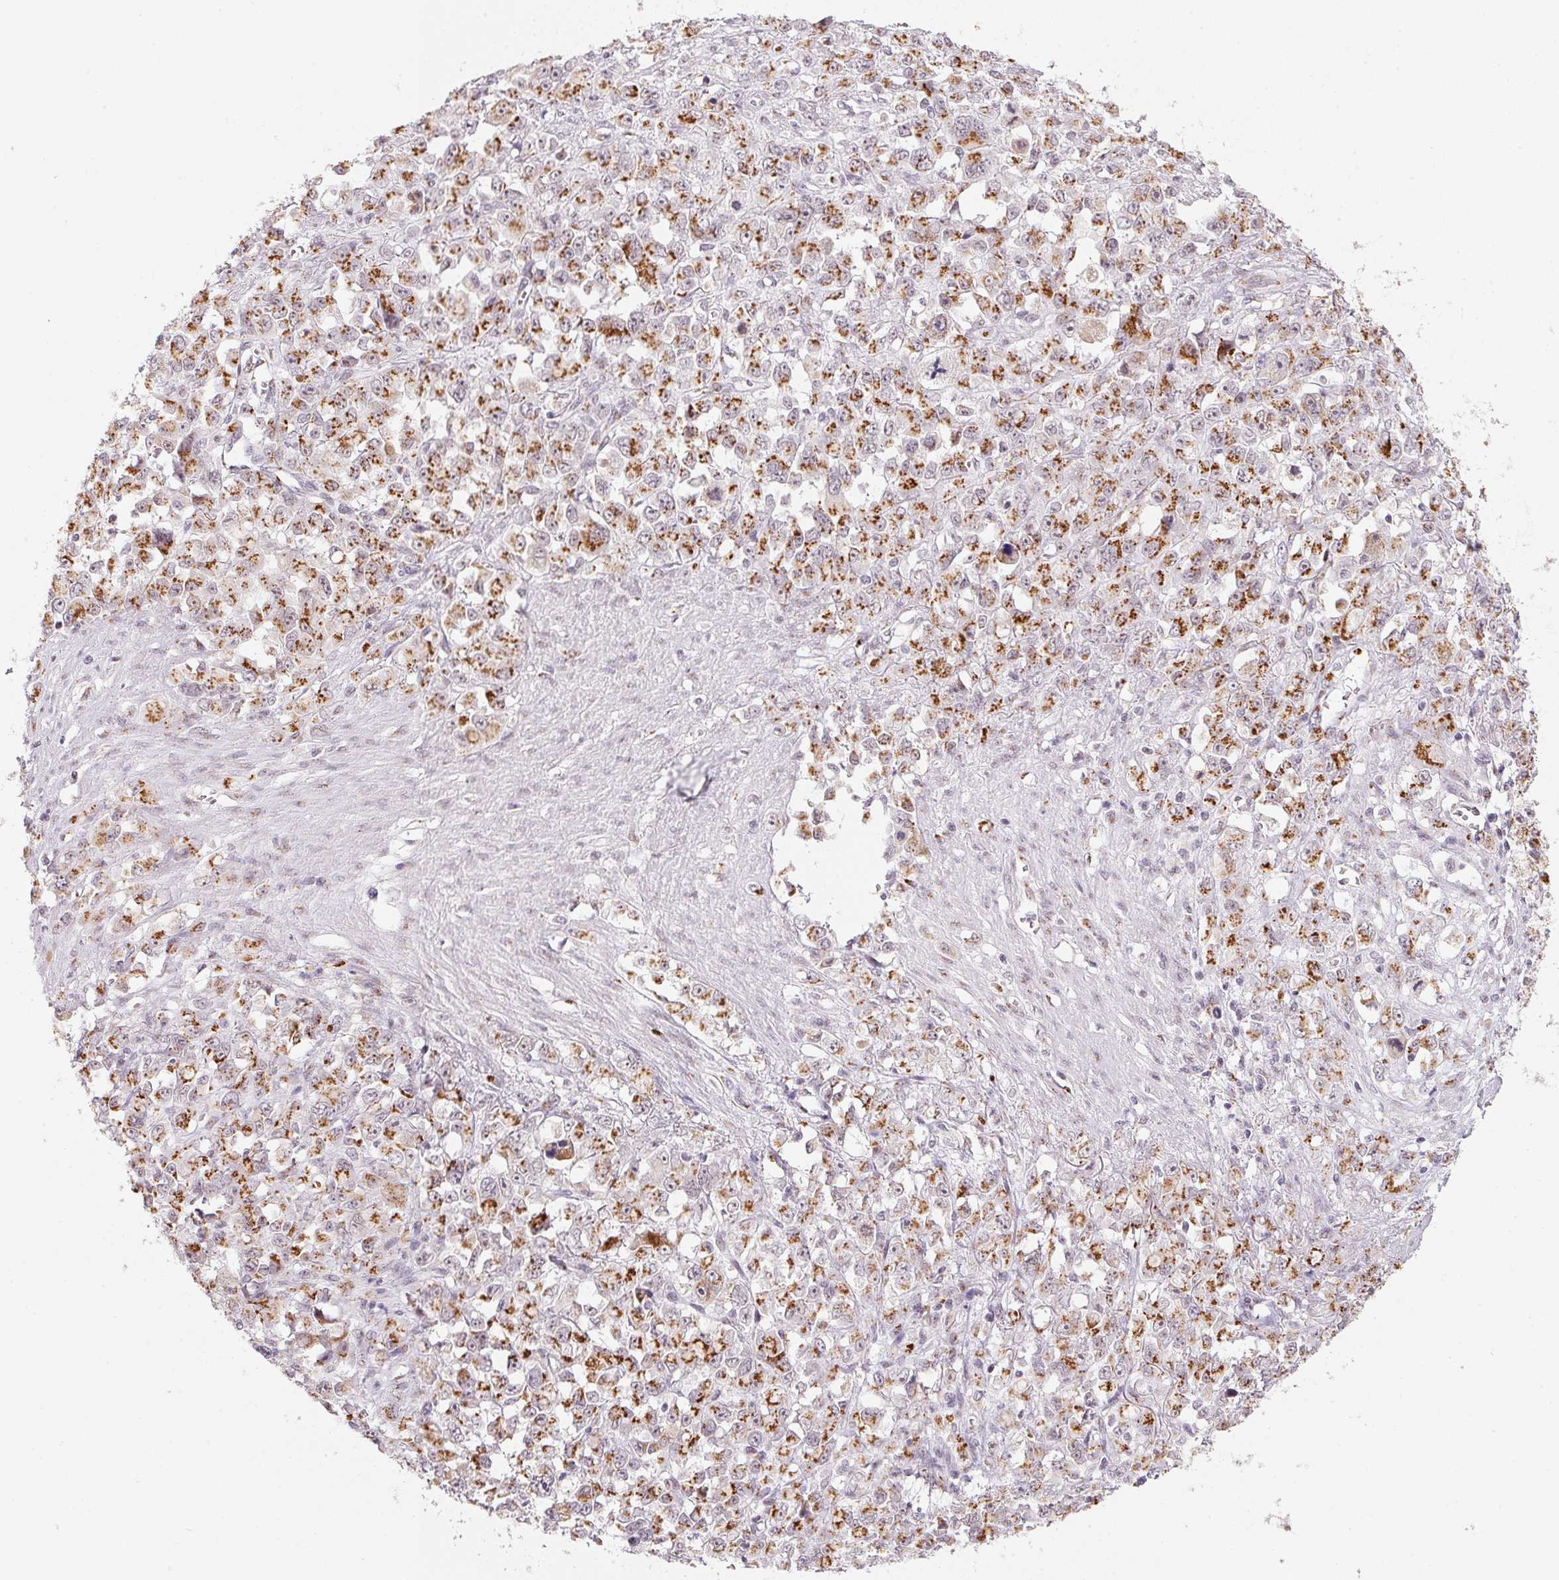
{"staining": {"intensity": "strong", "quantity": ">75%", "location": "cytoplasmic/membranous"}, "tissue": "stomach cancer", "cell_type": "Tumor cells", "image_type": "cancer", "snomed": [{"axis": "morphology", "description": "Adenocarcinoma, NOS"}, {"axis": "topography", "description": "Stomach"}], "caption": "Immunohistochemistry (IHC) (DAB) staining of human adenocarcinoma (stomach) demonstrates strong cytoplasmic/membranous protein expression in approximately >75% of tumor cells.", "gene": "RAB22A", "patient": {"sex": "female", "age": 76}}